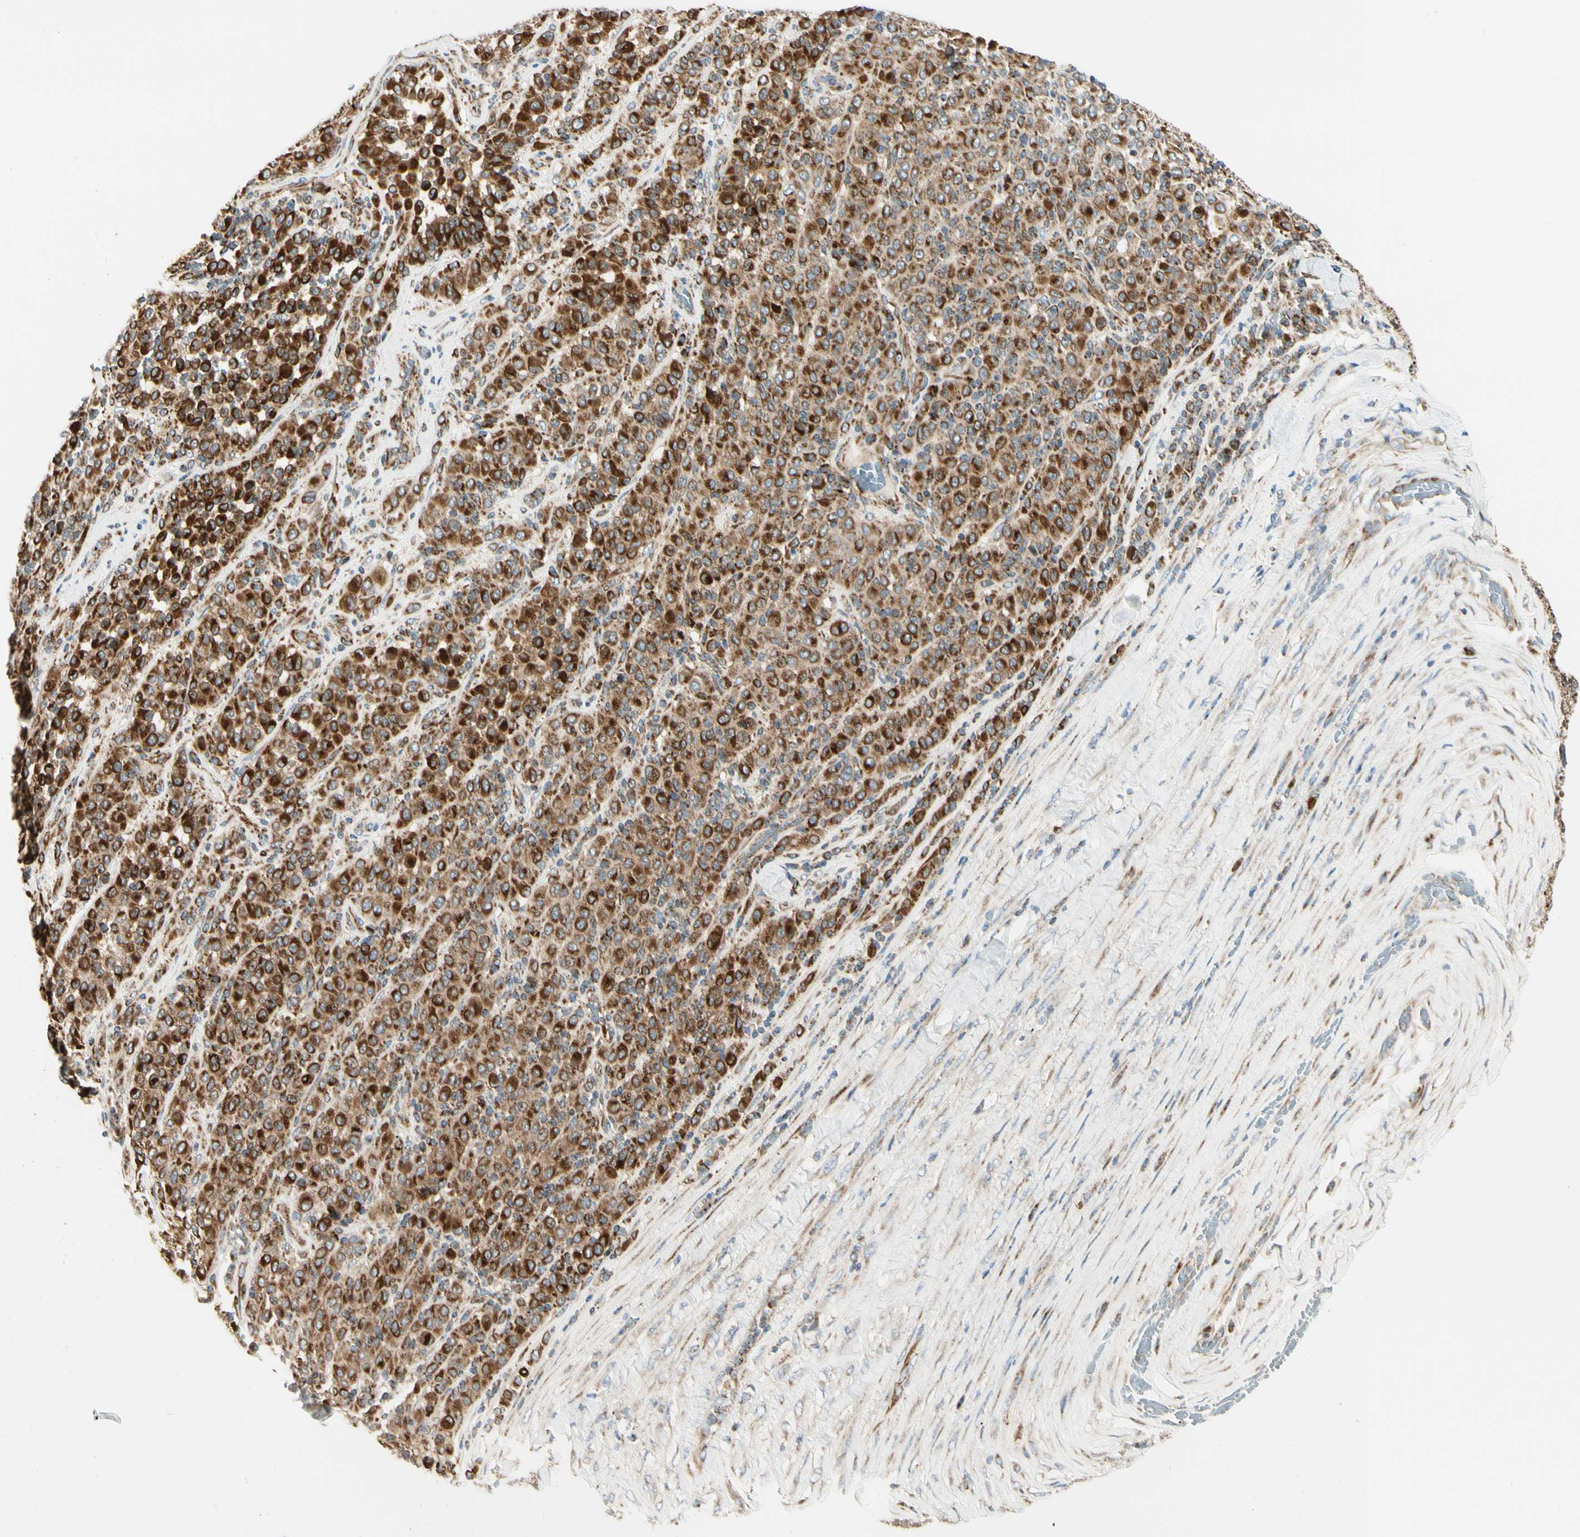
{"staining": {"intensity": "strong", "quantity": ">75%", "location": "cytoplasmic/membranous"}, "tissue": "melanoma", "cell_type": "Tumor cells", "image_type": "cancer", "snomed": [{"axis": "morphology", "description": "Malignant melanoma, Metastatic site"}, {"axis": "topography", "description": "Pancreas"}], "caption": "Malignant melanoma (metastatic site) tissue demonstrates strong cytoplasmic/membranous staining in about >75% of tumor cells", "gene": "TBC1D10A", "patient": {"sex": "female", "age": 30}}